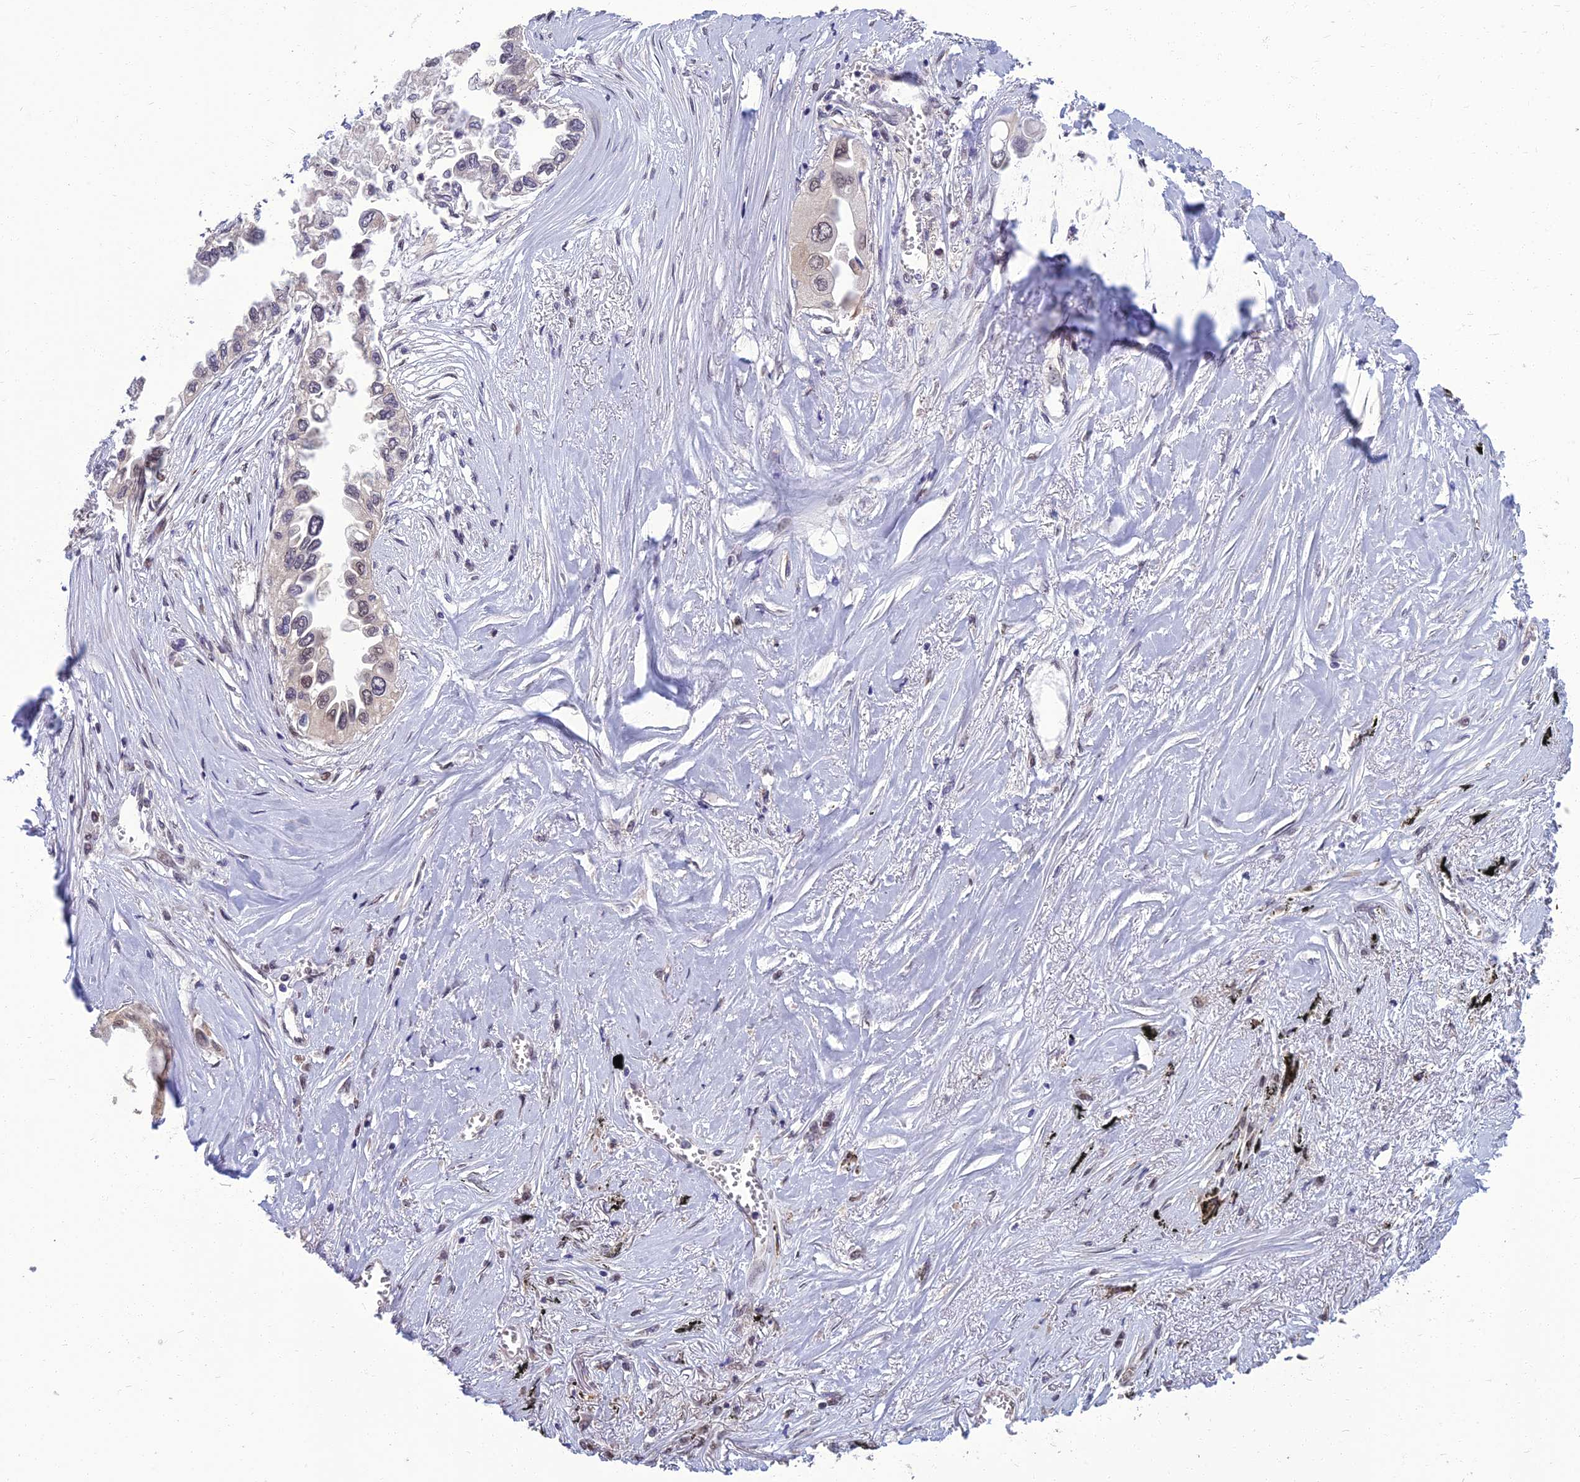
{"staining": {"intensity": "weak", "quantity": ">75%", "location": "nuclear"}, "tissue": "lung cancer", "cell_type": "Tumor cells", "image_type": "cancer", "snomed": [{"axis": "morphology", "description": "Adenocarcinoma, NOS"}, {"axis": "topography", "description": "Lung"}], "caption": "Immunohistochemistry (IHC) photomicrograph of lung adenocarcinoma stained for a protein (brown), which displays low levels of weak nuclear positivity in about >75% of tumor cells.", "gene": "NR4A3", "patient": {"sex": "female", "age": 76}}